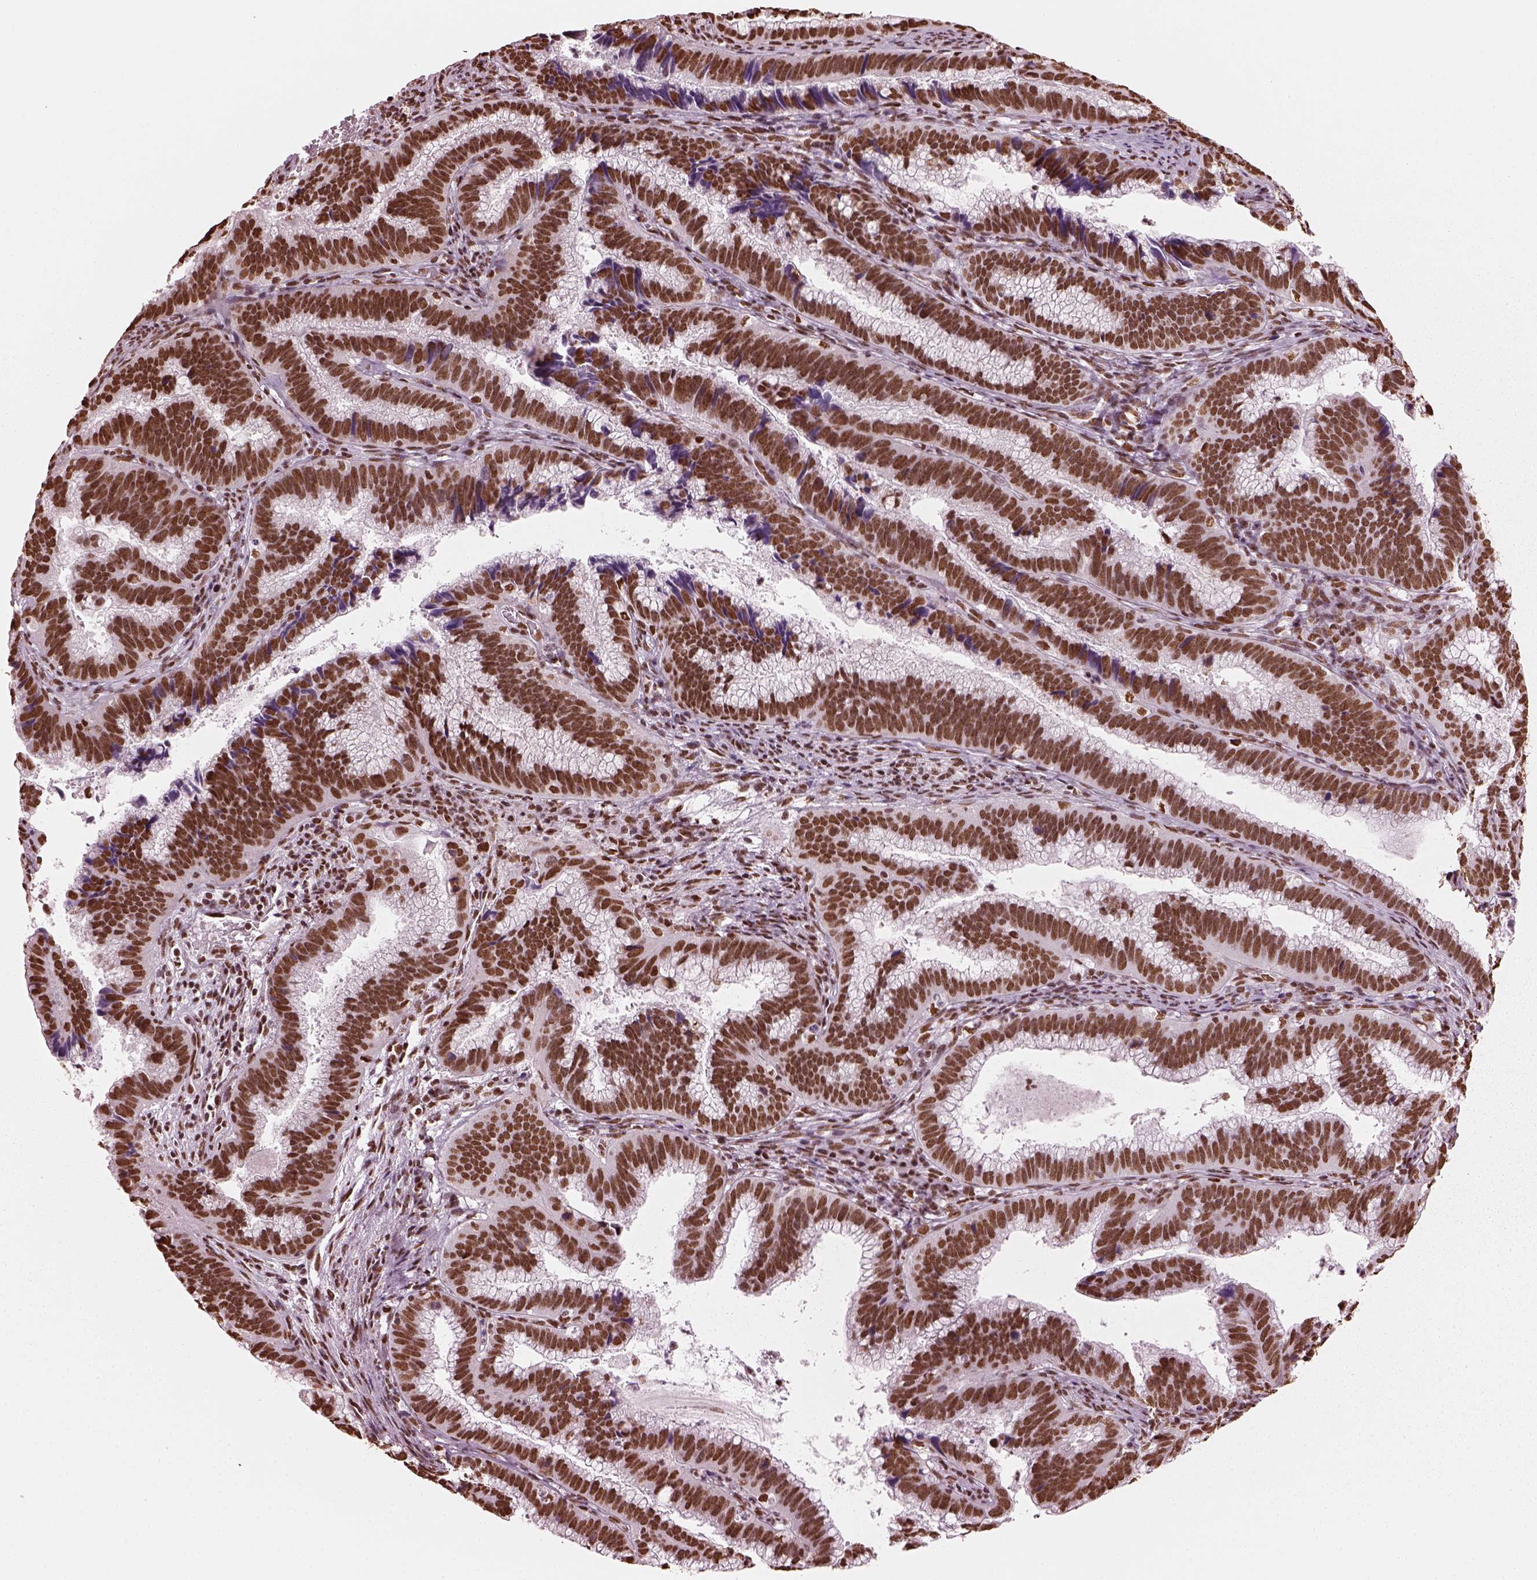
{"staining": {"intensity": "strong", "quantity": ">75%", "location": "nuclear"}, "tissue": "cervical cancer", "cell_type": "Tumor cells", "image_type": "cancer", "snomed": [{"axis": "morphology", "description": "Adenocarcinoma, NOS"}, {"axis": "topography", "description": "Cervix"}], "caption": "This histopathology image reveals immunohistochemistry staining of human adenocarcinoma (cervical), with high strong nuclear expression in about >75% of tumor cells.", "gene": "CBFA2T3", "patient": {"sex": "female", "age": 61}}